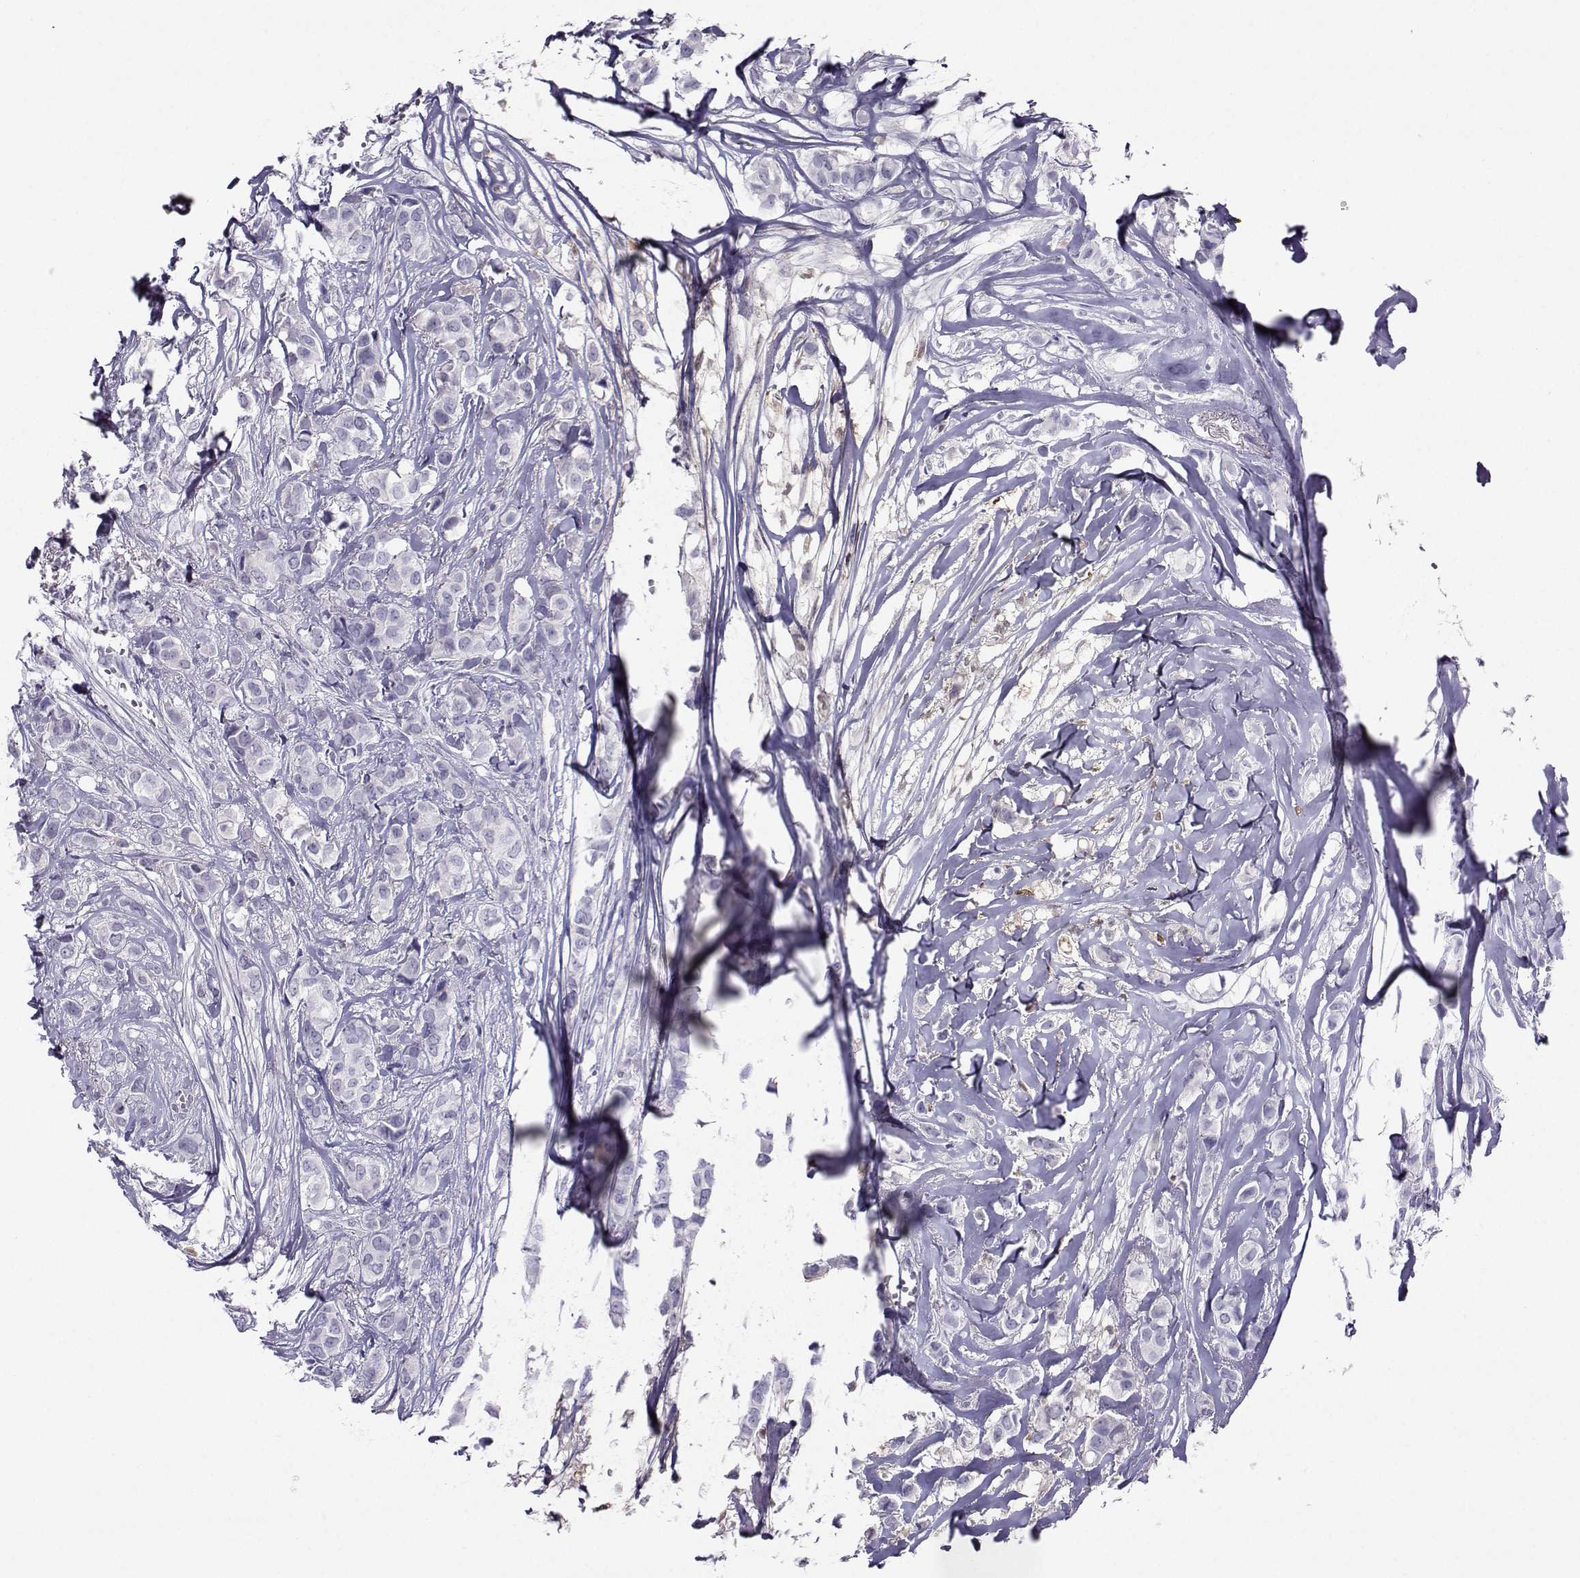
{"staining": {"intensity": "negative", "quantity": "none", "location": "none"}, "tissue": "breast cancer", "cell_type": "Tumor cells", "image_type": "cancer", "snomed": [{"axis": "morphology", "description": "Duct carcinoma"}, {"axis": "topography", "description": "Breast"}], "caption": "Immunohistochemistry histopathology image of neoplastic tissue: invasive ductal carcinoma (breast) stained with DAB (3,3'-diaminobenzidine) reveals no significant protein expression in tumor cells.", "gene": "PGK1", "patient": {"sex": "female", "age": 85}}